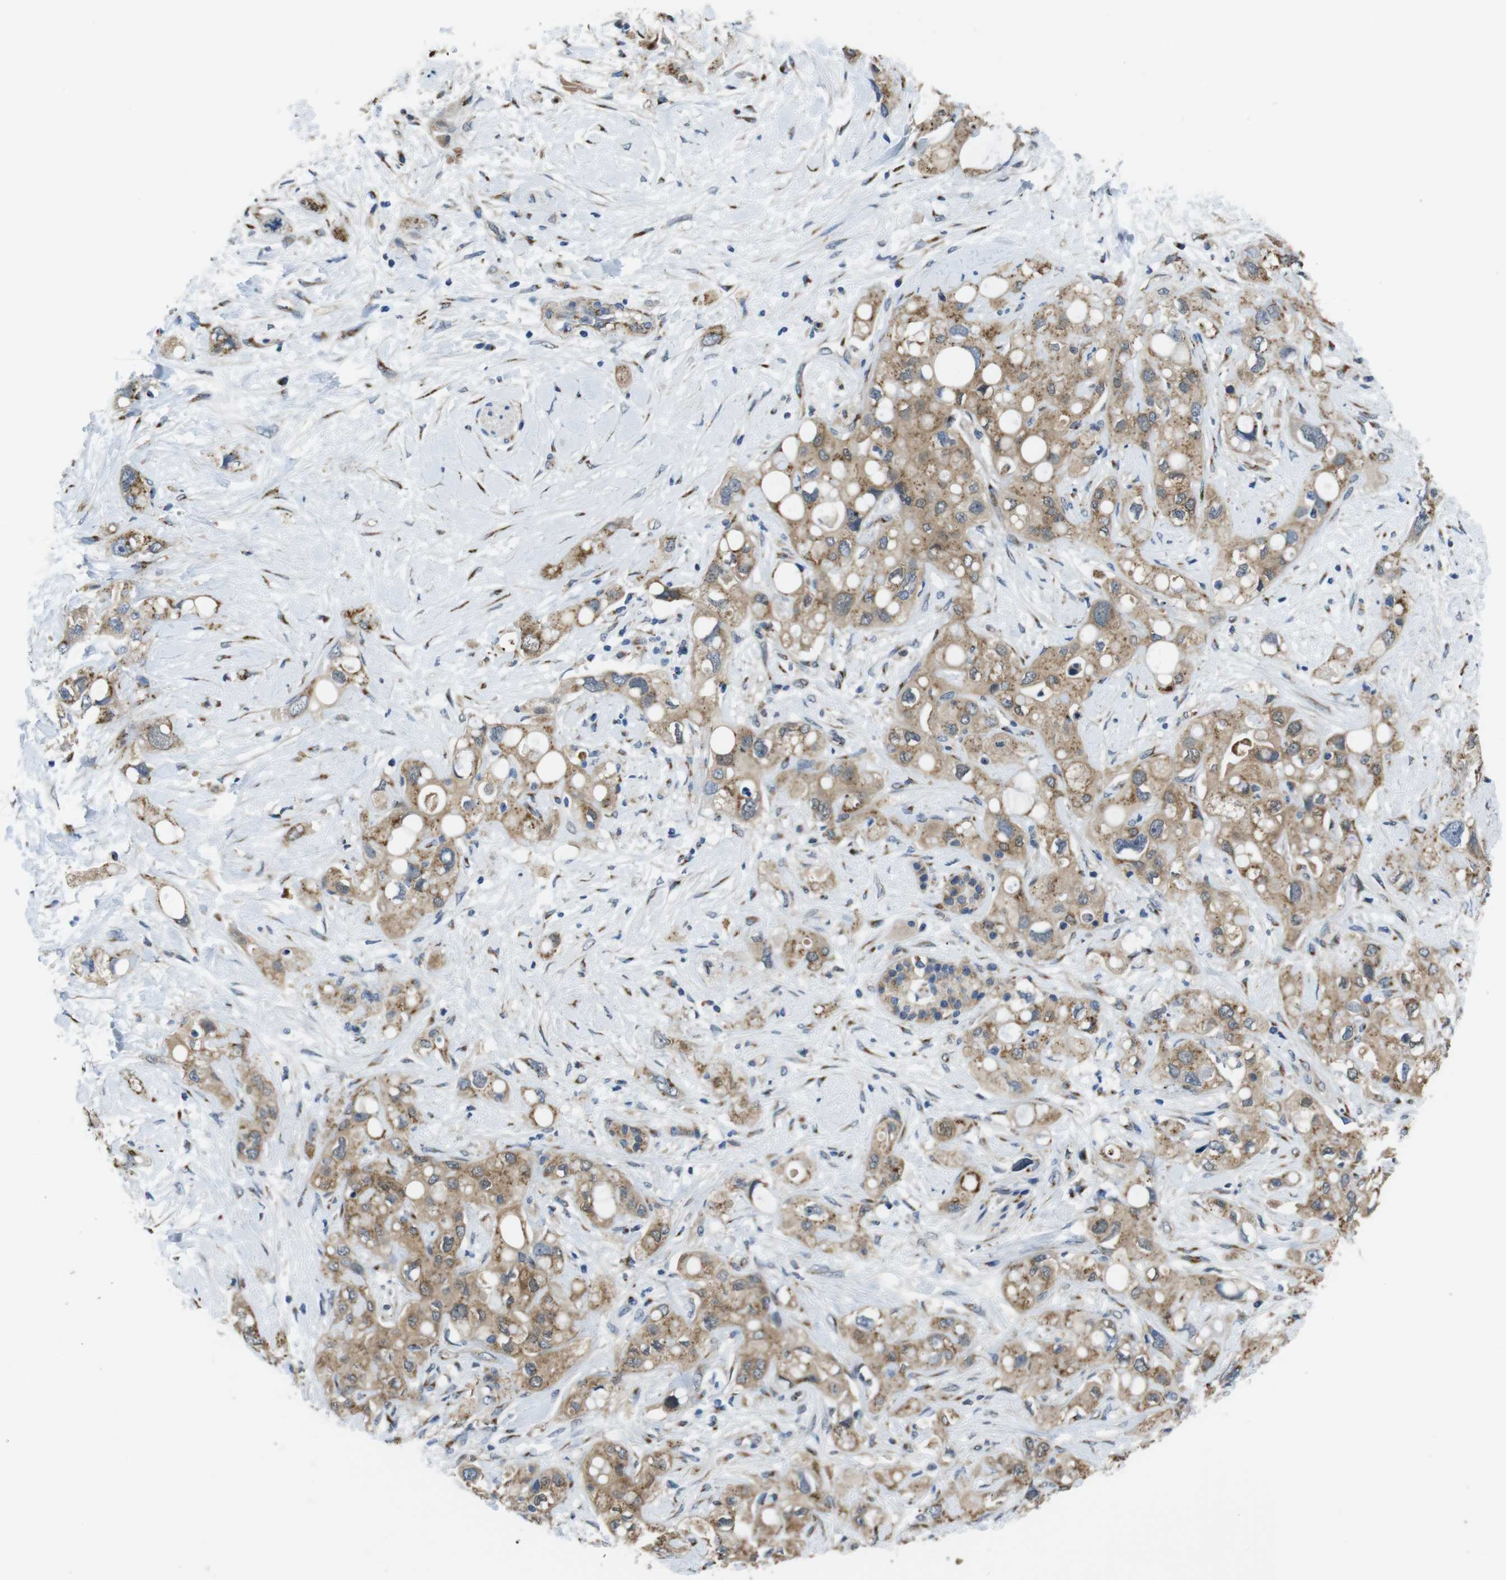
{"staining": {"intensity": "moderate", "quantity": ">75%", "location": "cytoplasmic/membranous"}, "tissue": "pancreatic cancer", "cell_type": "Tumor cells", "image_type": "cancer", "snomed": [{"axis": "morphology", "description": "Adenocarcinoma, NOS"}, {"axis": "topography", "description": "Pancreas"}], "caption": "A brown stain highlights moderate cytoplasmic/membranous expression of a protein in human adenocarcinoma (pancreatic) tumor cells. (Stains: DAB (3,3'-diaminobenzidine) in brown, nuclei in blue, Microscopy: brightfield microscopy at high magnification).", "gene": "RAB6A", "patient": {"sex": "female", "age": 56}}